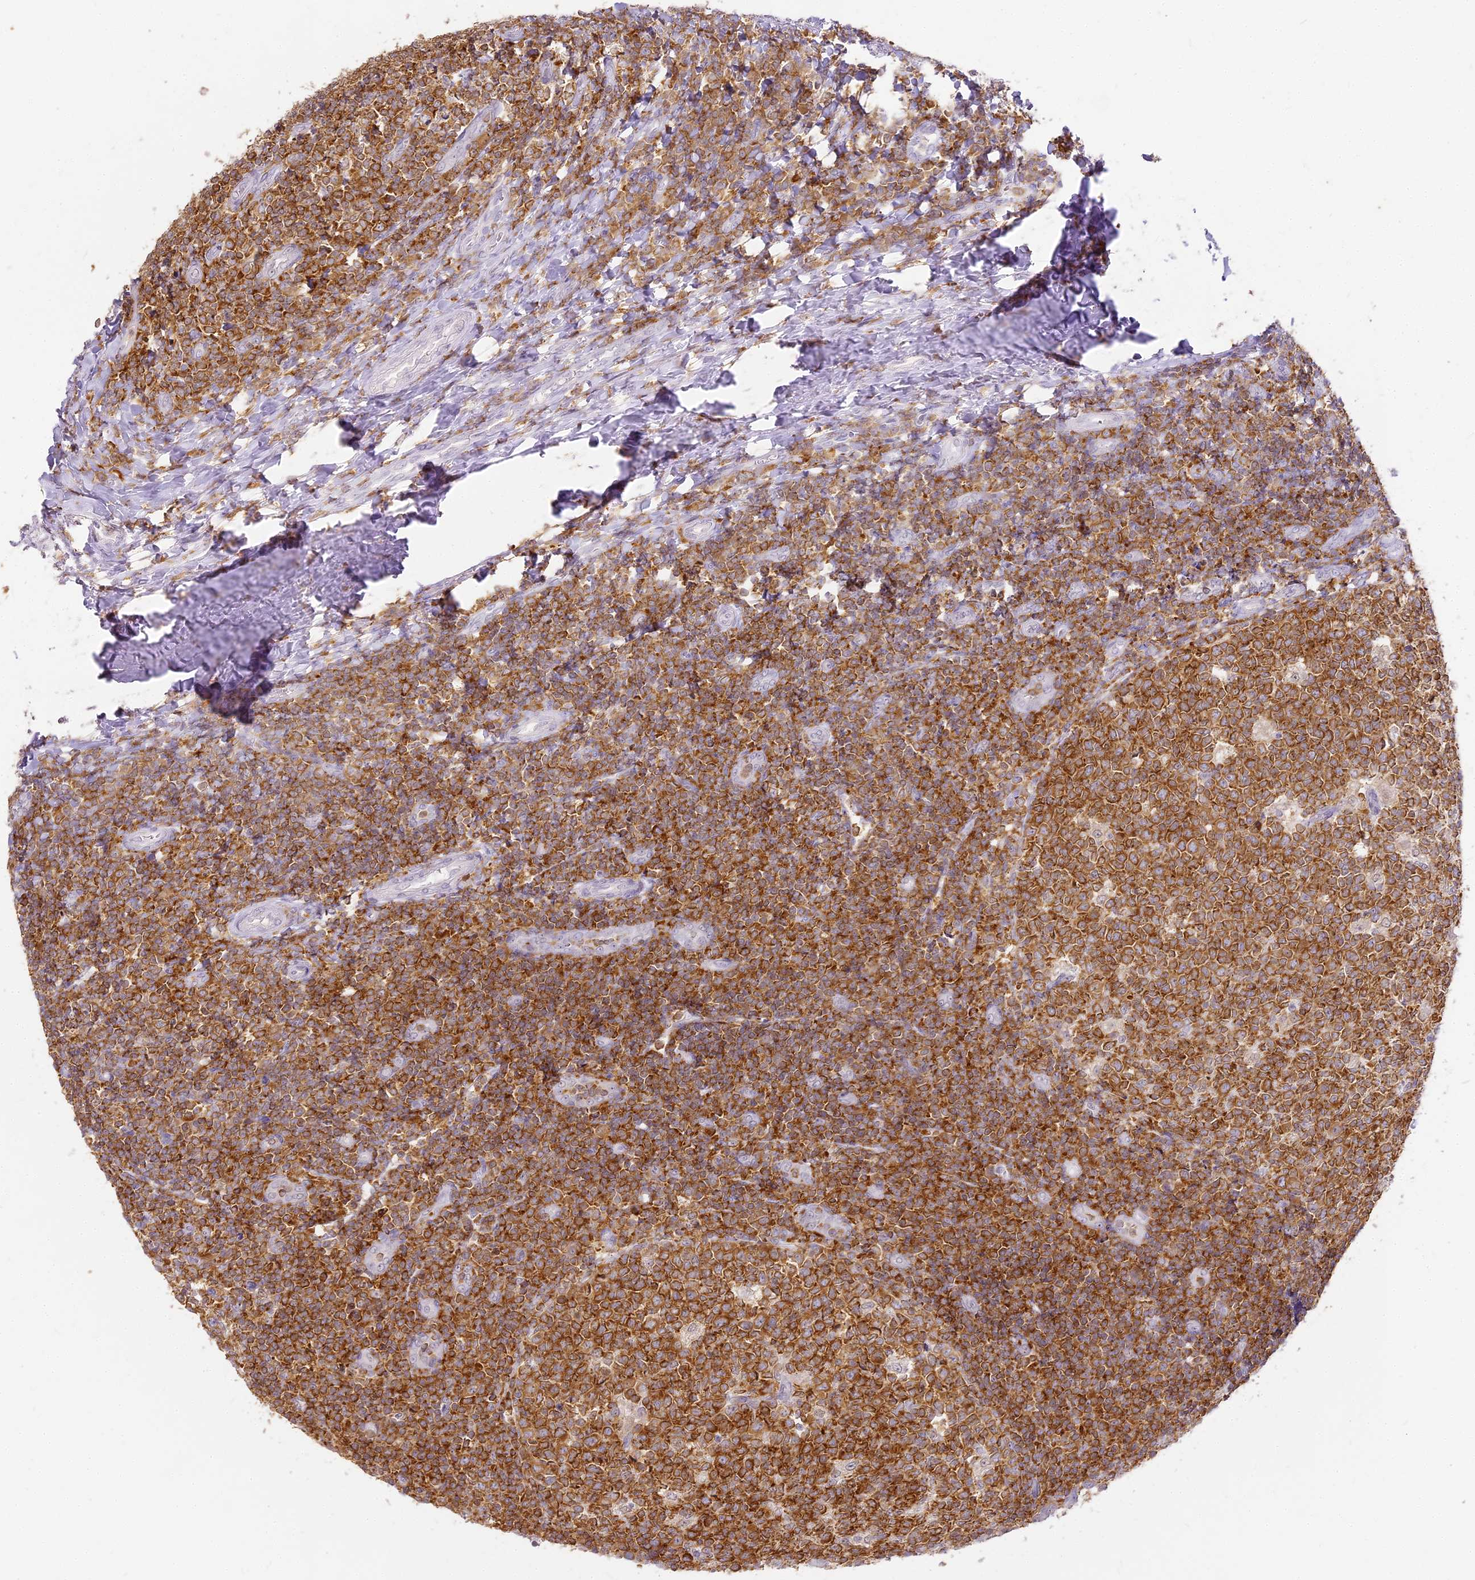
{"staining": {"intensity": "strong", "quantity": ">75%", "location": "cytoplasmic/membranous"}, "tissue": "tonsil", "cell_type": "Germinal center cells", "image_type": "normal", "snomed": [{"axis": "morphology", "description": "Normal tissue, NOS"}, {"axis": "topography", "description": "Tonsil"}], "caption": "Immunohistochemical staining of normal tonsil reveals strong cytoplasmic/membranous protein positivity in approximately >75% of germinal center cells. (DAB = brown stain, brightfield microscopy at high magnification).", "gene": "DOCK2", "patient": {"sex": "female", "age": 19}}